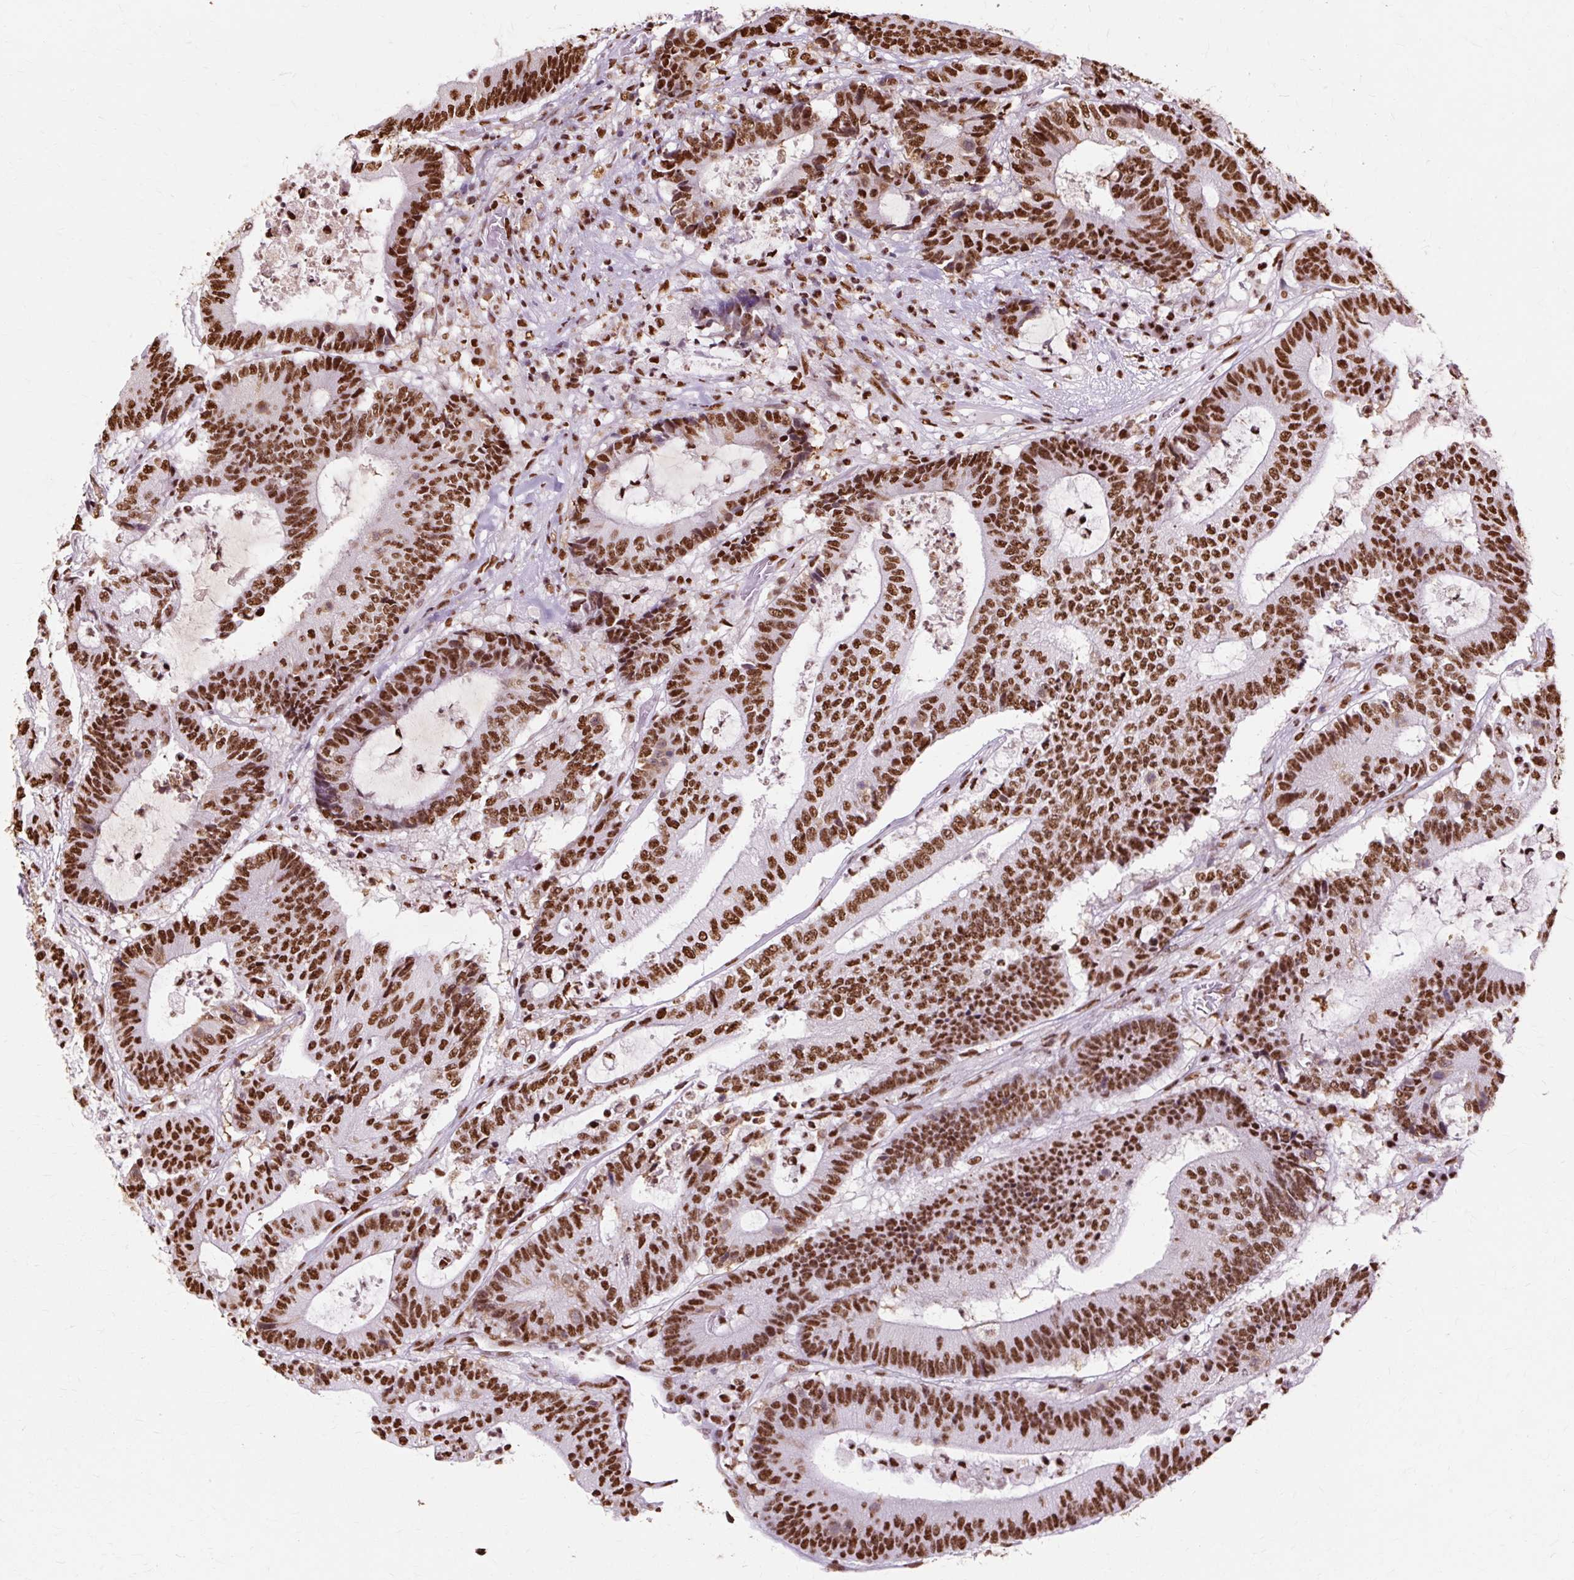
{"staining": {"intensity": "strong", "quantity": ">75%", "location": "nuclear"}, "tissue": "colorectal cancer", "cell_type": "Tumor cells", "image_type": "cancer", "snomed": [{"axis": "morphology", "description": "Adenocarcinoma, NOS"}, {"axis": "topography", "description": "Colon"}], "caption": "About >75% of tumor cells in colorectal adenocarcinoma exhibit strong nuclear protein staining as visualized by brown immunohistochemical staining.", "gene": "XRCC6", "patient": {"sex": "female", "age": 84}}